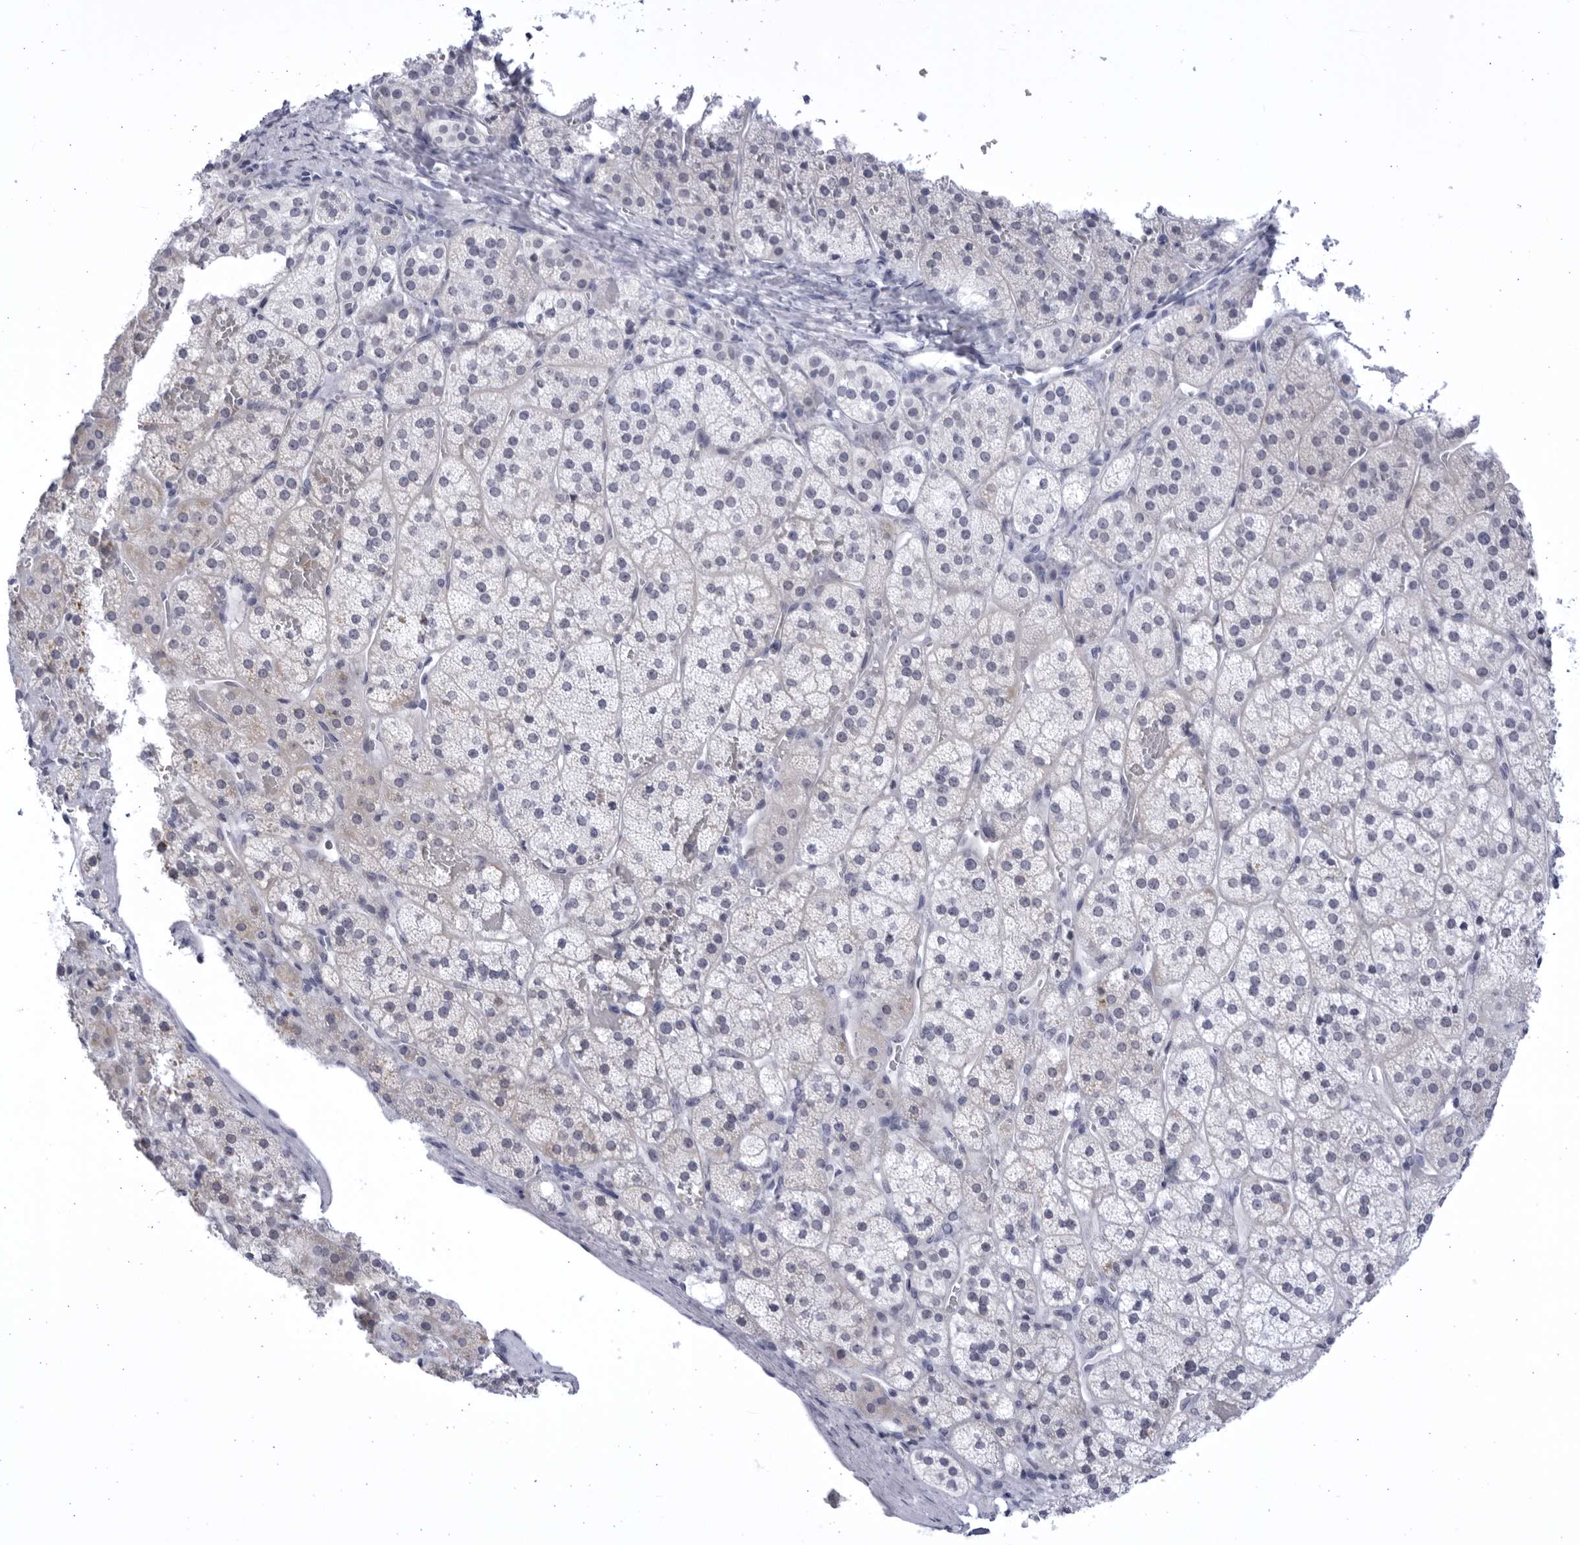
{"staining": {"intensity": "negative", "quantity": "none", "location": "none"}, "tissue": "adrenal gland", "cell_type": "Glandular cells", "image_type": "normal", "snomed": [{"axis": "morphology", "description": "Normal tissue, NOS"}, {"axis": "topography", "description": "Adrenal gland"}], "caption": "The micrograph exhibits no significant staining in glandular cells of adrenal gland.", "gene": "CCDC181", "patient": {"sex": "female", "age": 44}}